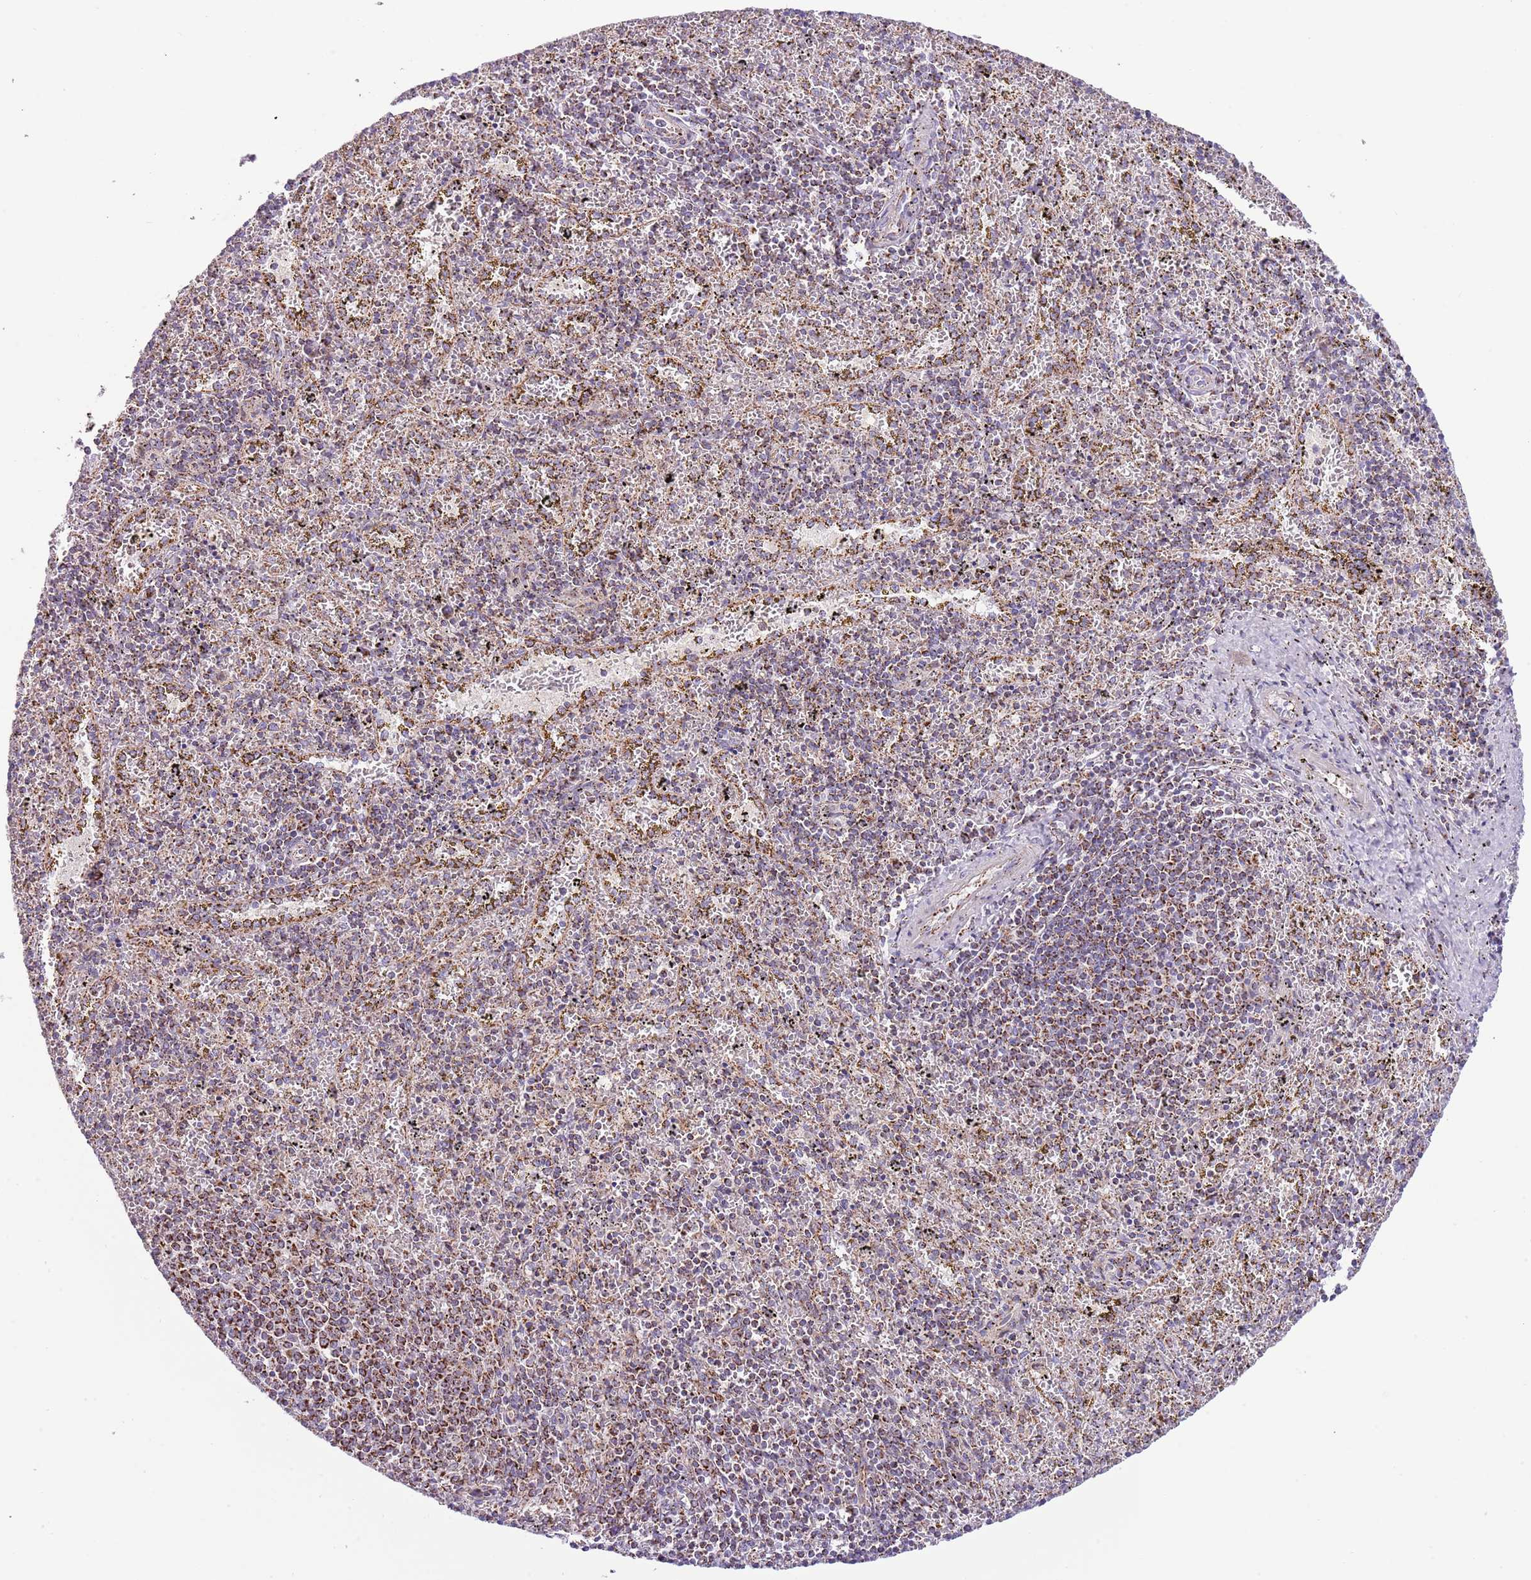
{"staining": {"intensity": "moderate", "quantity": "<25%", "location": "cytoplasmic/membranous"}, "tissue": "spleen", "cell_type": "Cells in red pulp", "image_type": "normal", "snomed": [{"axis": "morphology", "description": "Normal tissue, NOS"}, {"axis": "topography", "description": "Spleen"}], "caption": "A brown stain highlights moderate cytoplasmic/membranous staining of a protein in cells in red pulp of normal spleen.", "gene": "LHX6", "patient": {"sex": "male", "age": 11}}